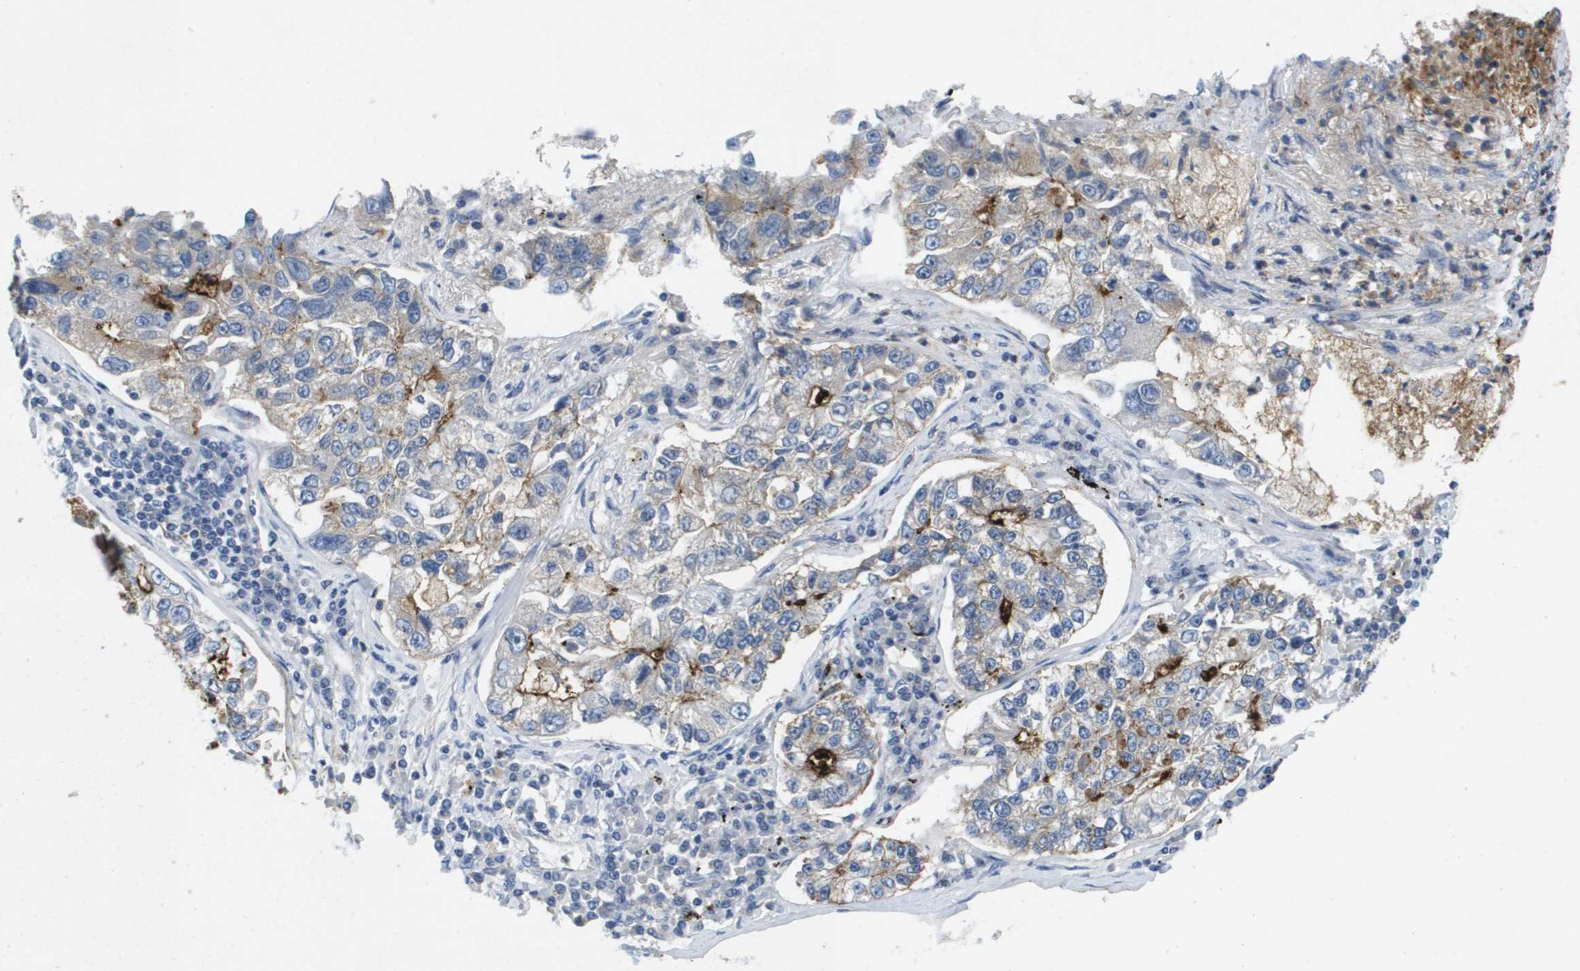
{"staining": {"intensity": "moderate", "quantity": "<25%", "location": "cytoplasmic/membranous"}, "tissue": "lung cancer", "cell_type": "Tumor cells", "image_type": "cancer", "snomed": [{"axis": "morphology", "description": "Adenocarcinoma, NOS"}, {"axis": "topography", "description": "Lung"}], "caption": "This image shows immunohistochemistry (IHC) staining of human adenocarcinoma (lung), with low moderate cytoplasmic/membranous positivity in approximately <25% of tumor cells.", "gene": "LIPG", "patient": {"sex": "male", "age": 49}}